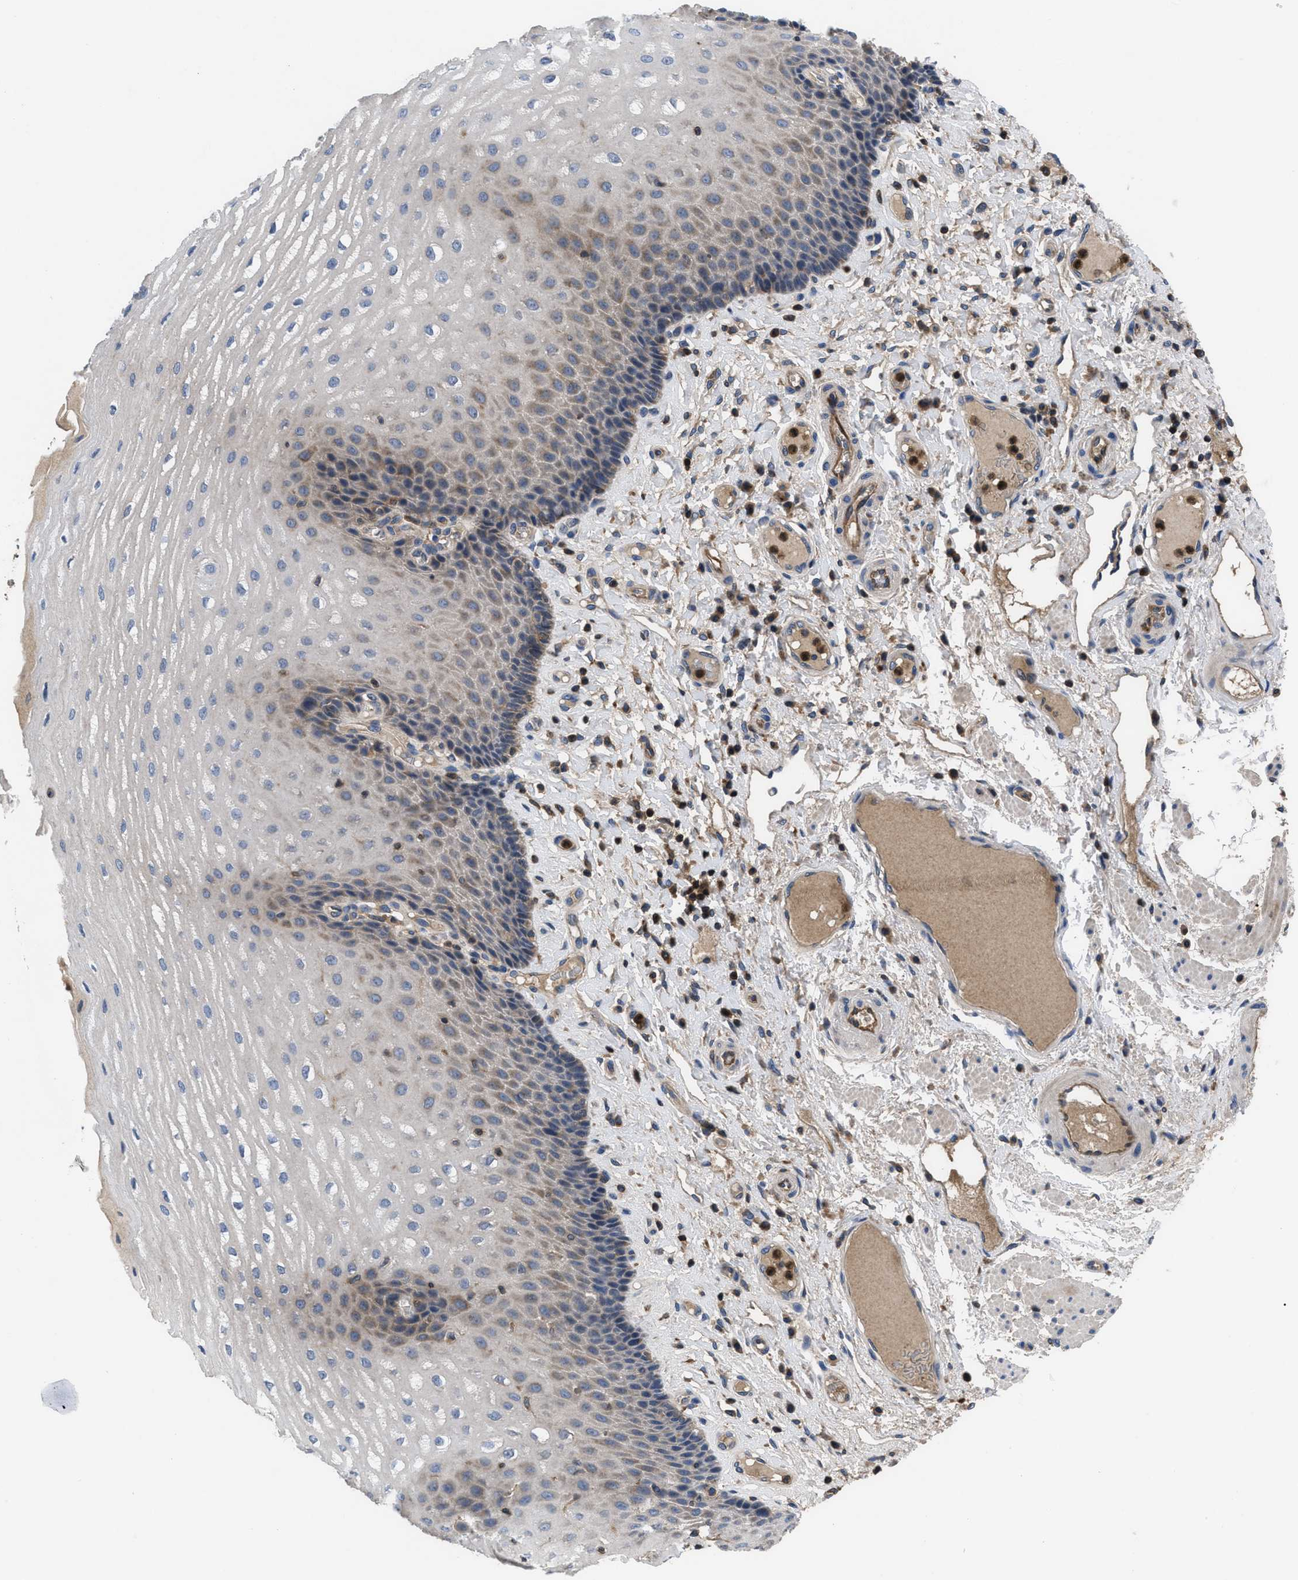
{"staining": {"intensity": "moderate", "quantity": "25%-75%", "location": "cytoplasmic/membranous"}, "tissue": "esophagus", "cell_type": "Squamous epithelial cells", "image_type": "normal", "snomed": [{"axis": "morphology", "description": "Normal tissue, NOS"}, {"axis": "topography", "description": "Esophagus"}], "caption": "Immunohistochemical staining of unremarkable human esophagus demonstrates medium levels of moderate cytoplasmic/membranous staining in about 25%-75% of squamous epithelial cells. The staining was performed using DAB (3,3'-diaminobenzidine), with brown indicating positive protein expression. Nuclei are stained blue with hematoxylin.", "gene": "YBEY", "patient": {"sex": "male", "age": 54}}